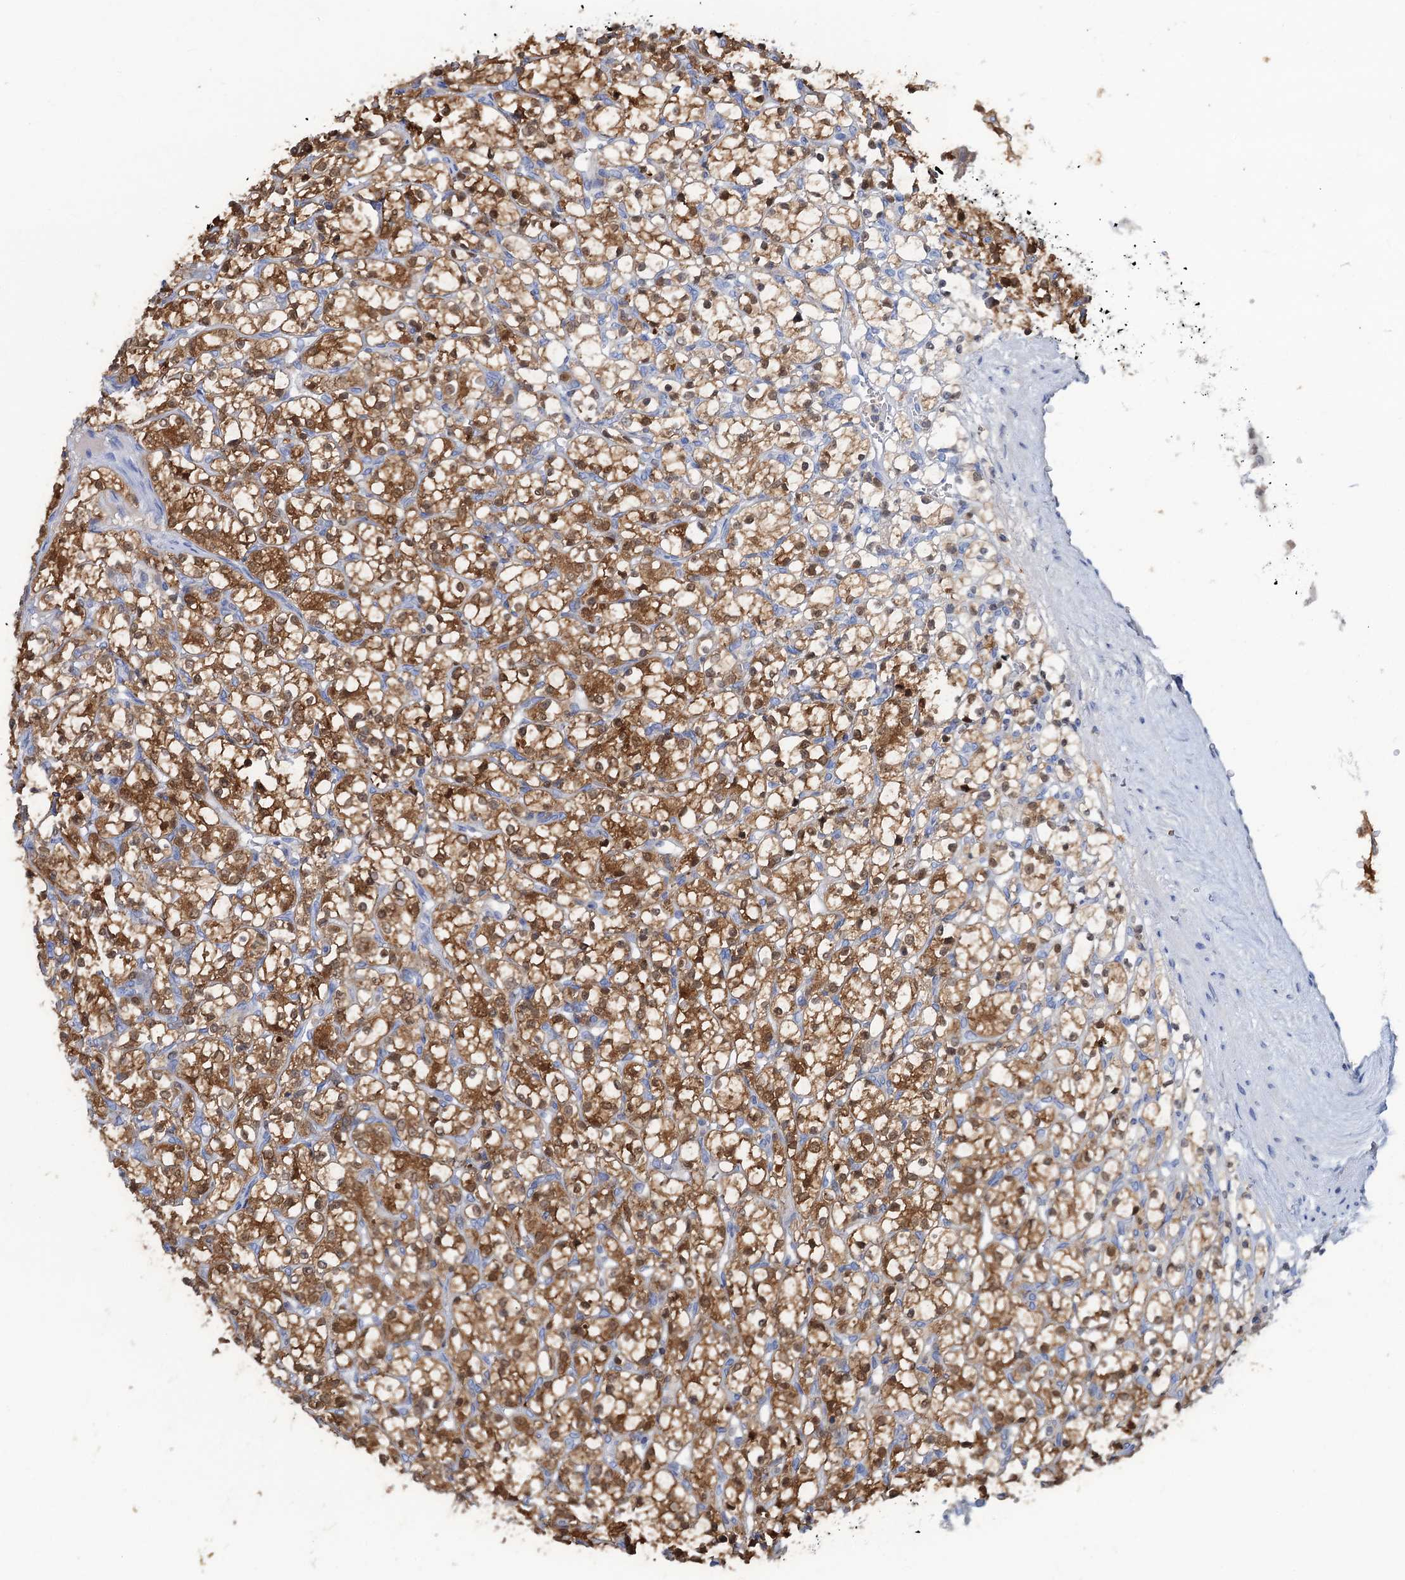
{"staining": {"intensity": "moderate", "quantity": ">75%", "location": "cytoplasmic/membranous,nuclear"}, "tissue": "renal cancer", "cell_type": "Tumor cells", "image_type": "cancer", "snomed": [{"axis": "morphology", "description": "Adenocarcinoma, NOS"}, {"axis": "topography", "description": "Kidney"}], "caption": "IHC (DAB) staining of adenocarcinoma (renal) displays moderate cytoplasmic/membranous and nuclear protein staining in about >75% of tumor cells.", "gene": "FAH", "patient": {"sex": "female", "age": 69}}